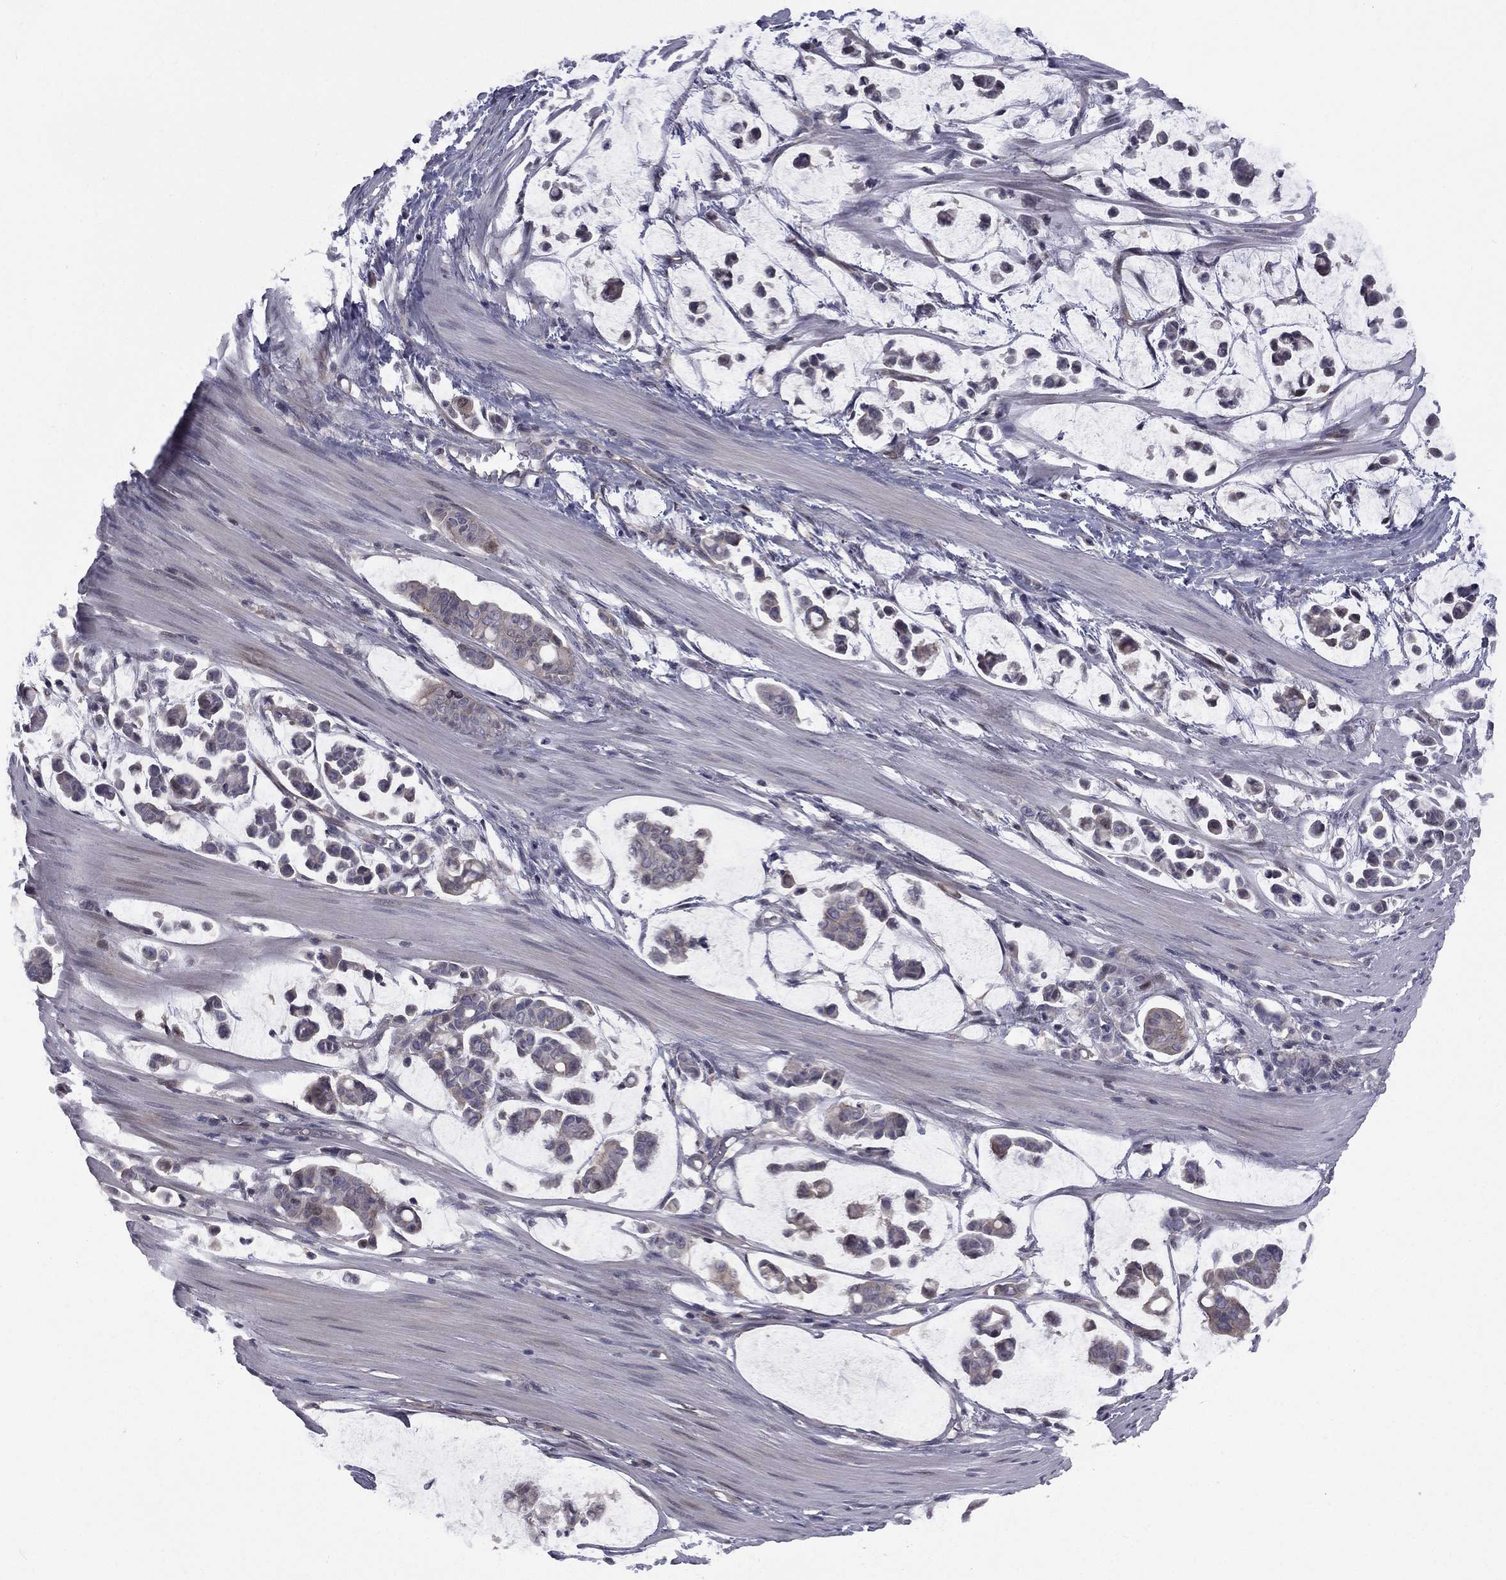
{"staining": {"intensity": "negative", "quantity": "none", "location": "none"}, "tissue": "stomach cancer", "cell_type": "Tumor cells", "image_type": "cancer", "snomed": [{"axis": "morphology", "description": "Adenocarcinoma, NOS"}, {"axis": "topography", "description": "Stomach"}], "caption": "Immunohistochemical staining of adenocarcinoma (stomach) shows no significant expression in tumor cells.", "gene": "ACTRT2", "patient": {"sex": "male", "age": 82}}